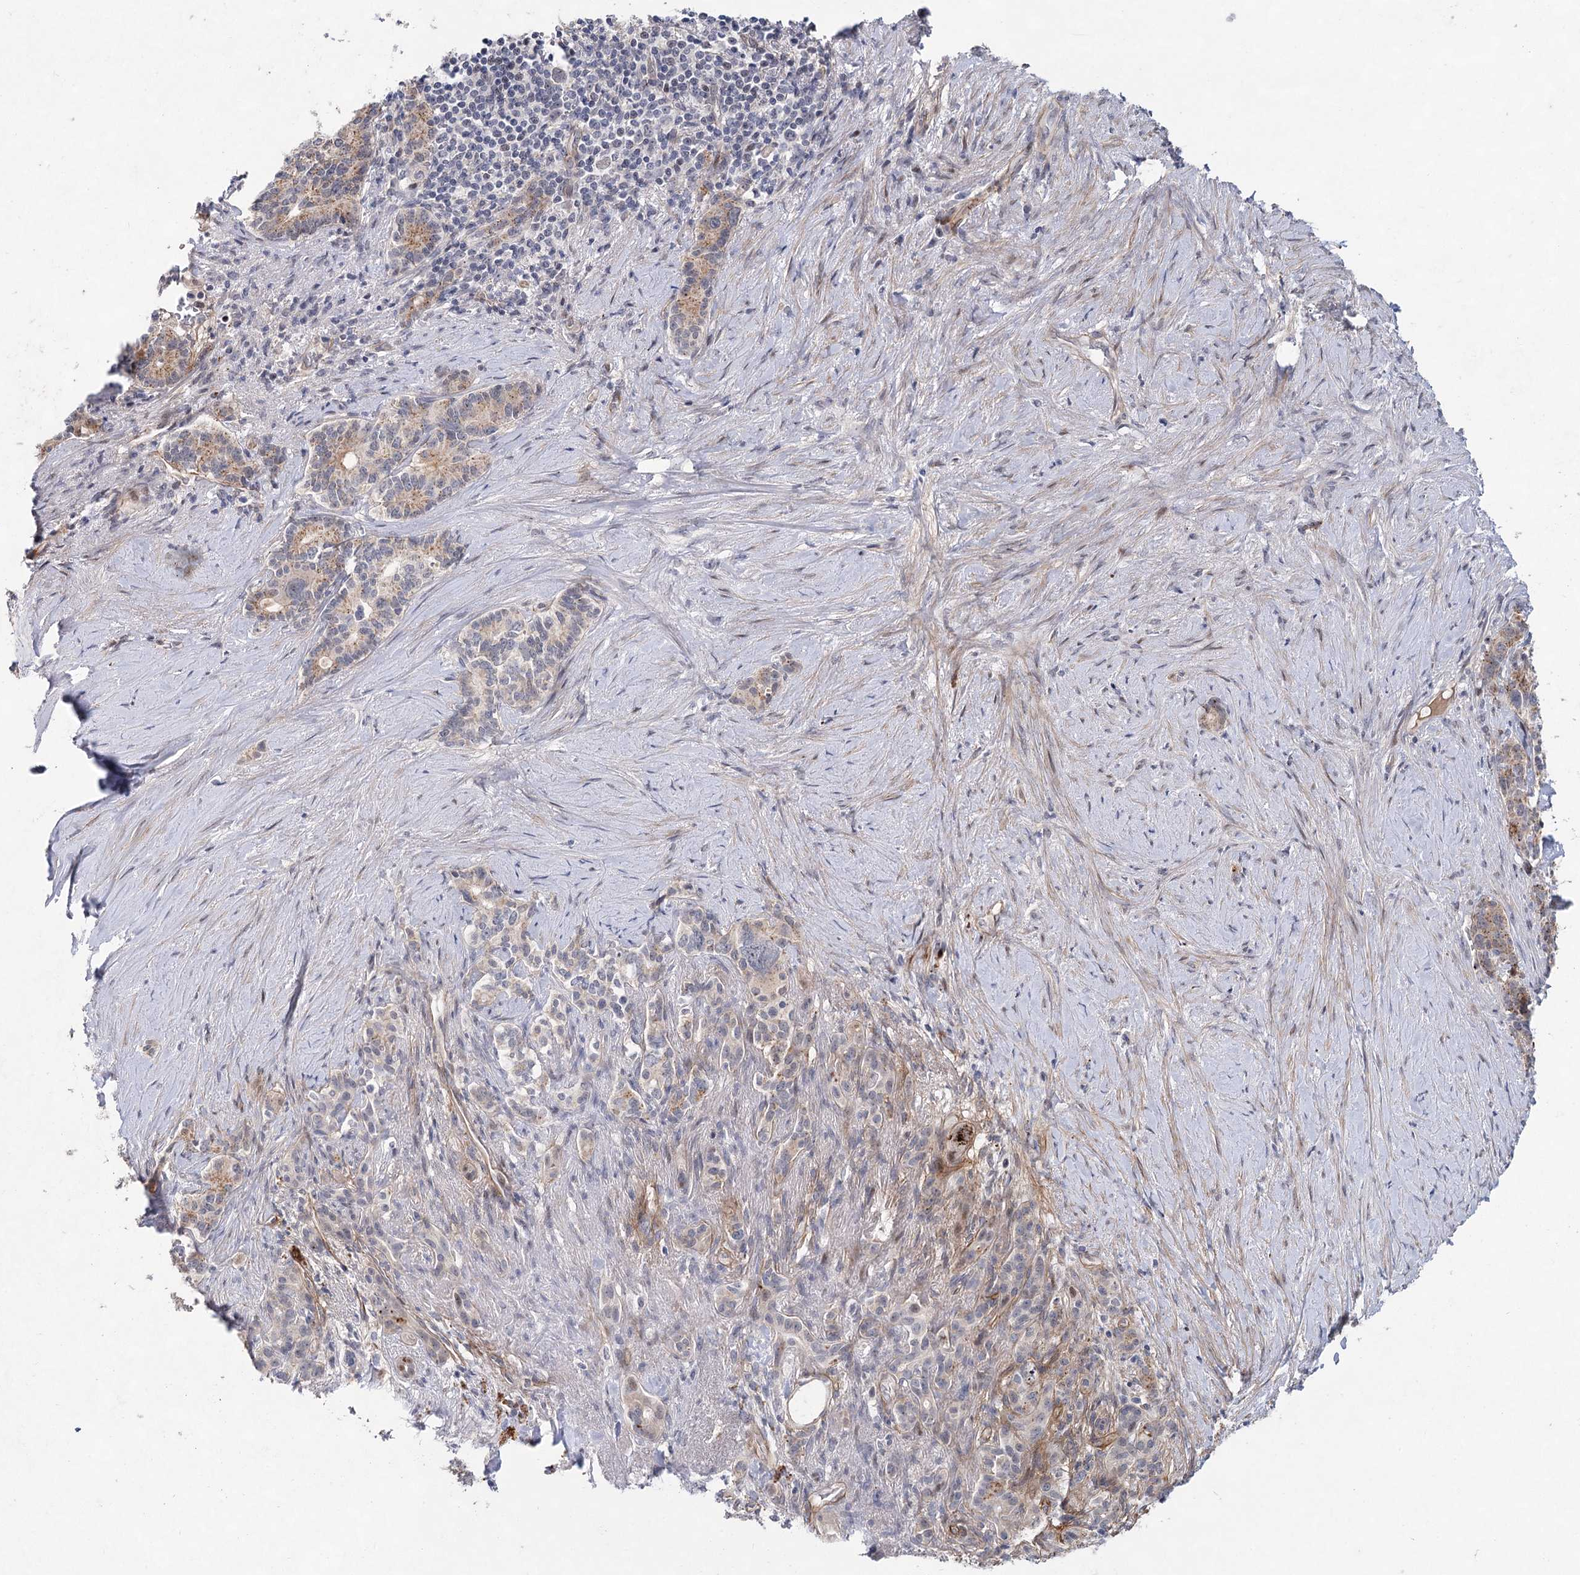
{"staining": {"intensity": "moderate", "quantity": ">75%", "location": "cytoplasmic/membranous"}, "tissue": "pancreatic cancer", "cell_type": "Tumor cells", "image_type": "cancer", "snomed": [{"axis": "morphology", "description": "Adenocarcinoma, NOS"}, {"axis": "topography", "description": "Pancreas"}], "caption": "There is medium levels of moderate cytoplasmic/membranous expression in tumor cells of pancreatic cancer, as demonstrated by immunohistochemical staining (brown color).", "gene": "ATL2", "patient": {"sex": "female", "age": 74}}